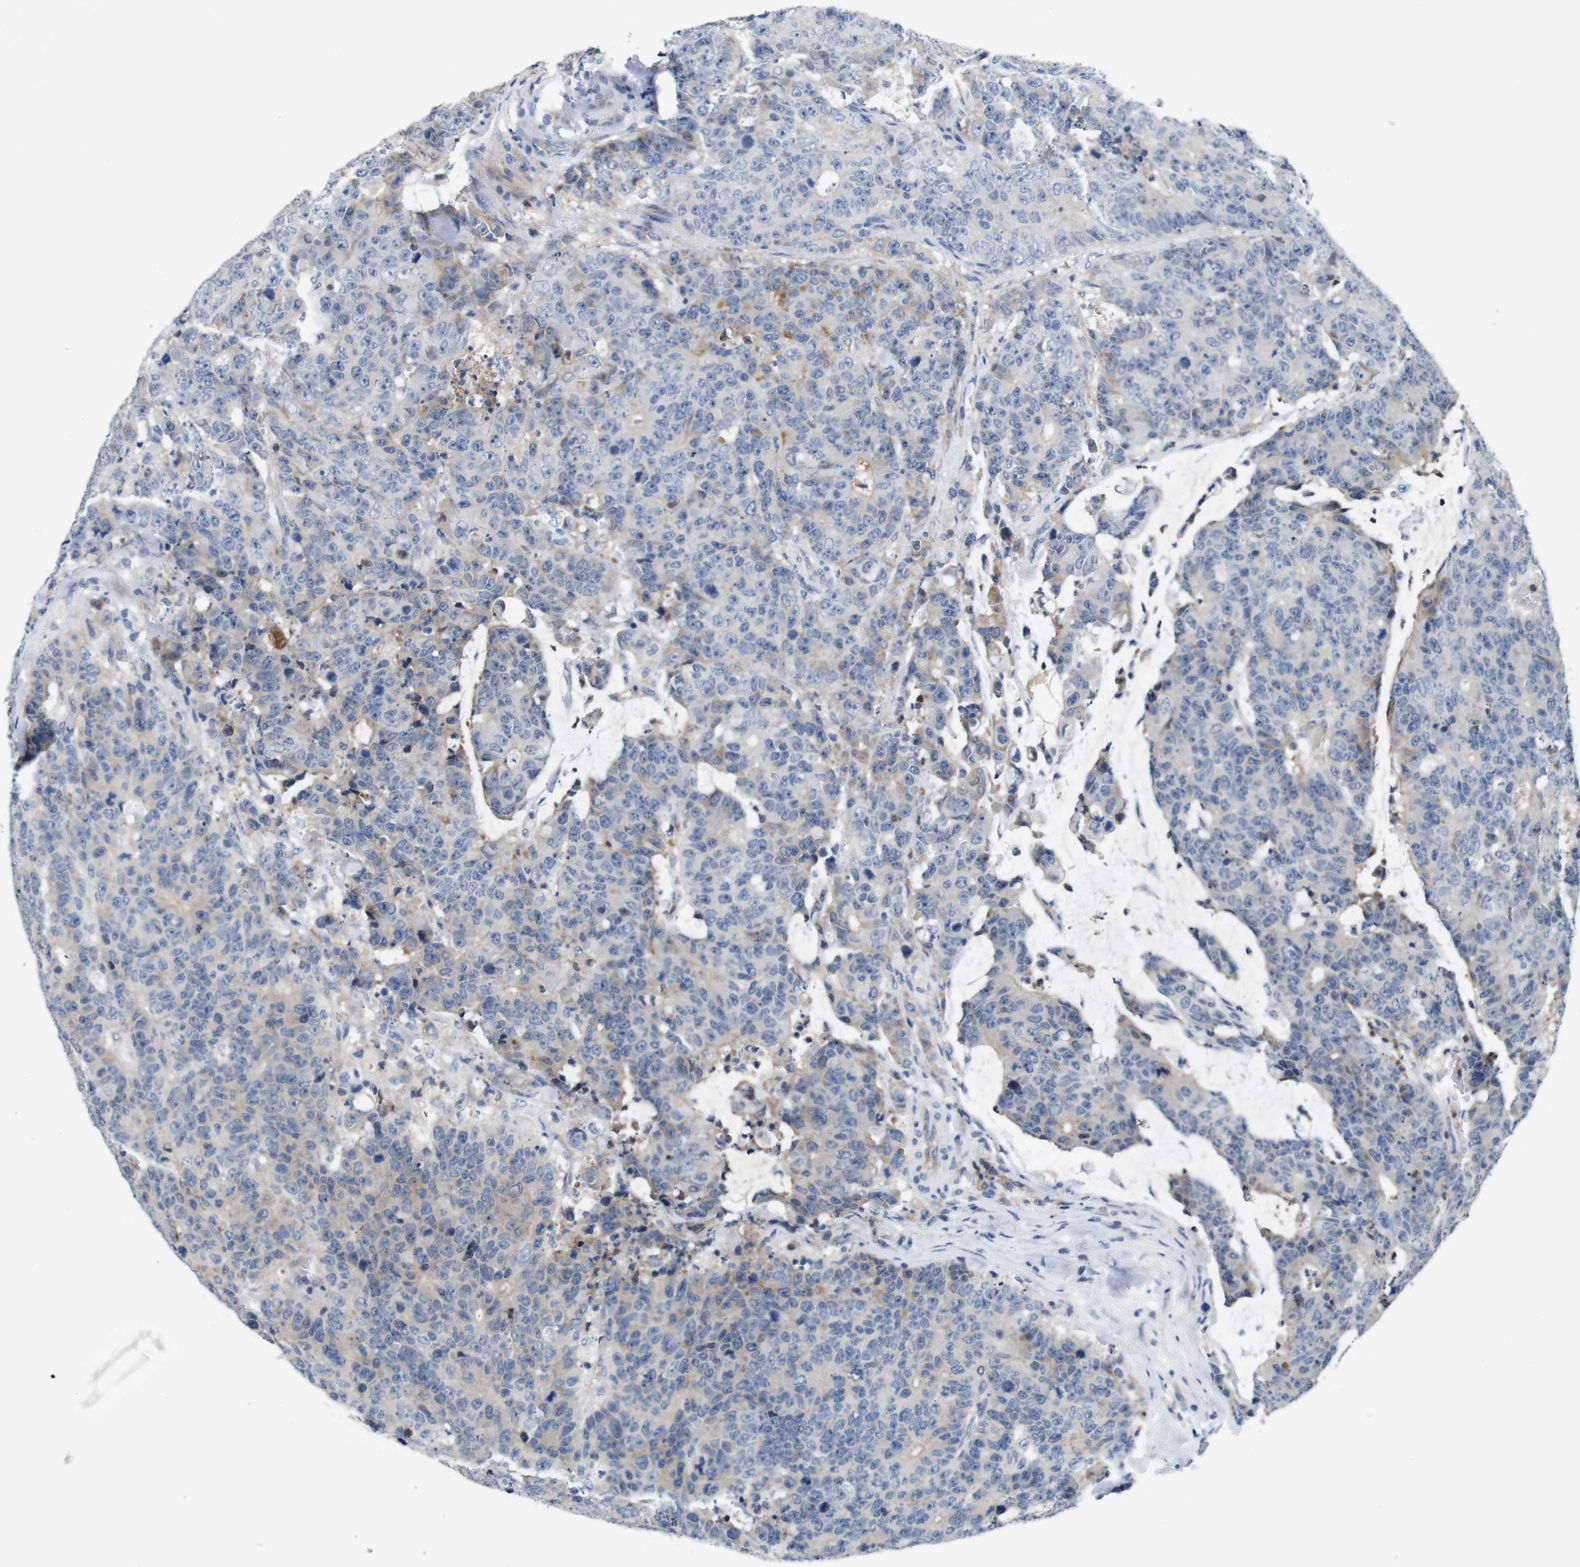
{"staining": {"intensity": "weak", "quantity": "<25%", "location": "cytoplasmic/membranous"}, "tissue": "colorectal cancer", "cell_type": "Tumor cells", "image_type": "cancer", "snomed": [{"axis": "morphology", "description": "Adenocarcinoma, NOS"}, {"axis": "topography", "description": "Colon"}], "caption": "IHC of human colorectal cancer (adenocarcinoma) displays no staining in tumor cells. Nuclei are stained in blue.", "gene": "C1RL", "patient": {"sex": "female", "age": 86}}